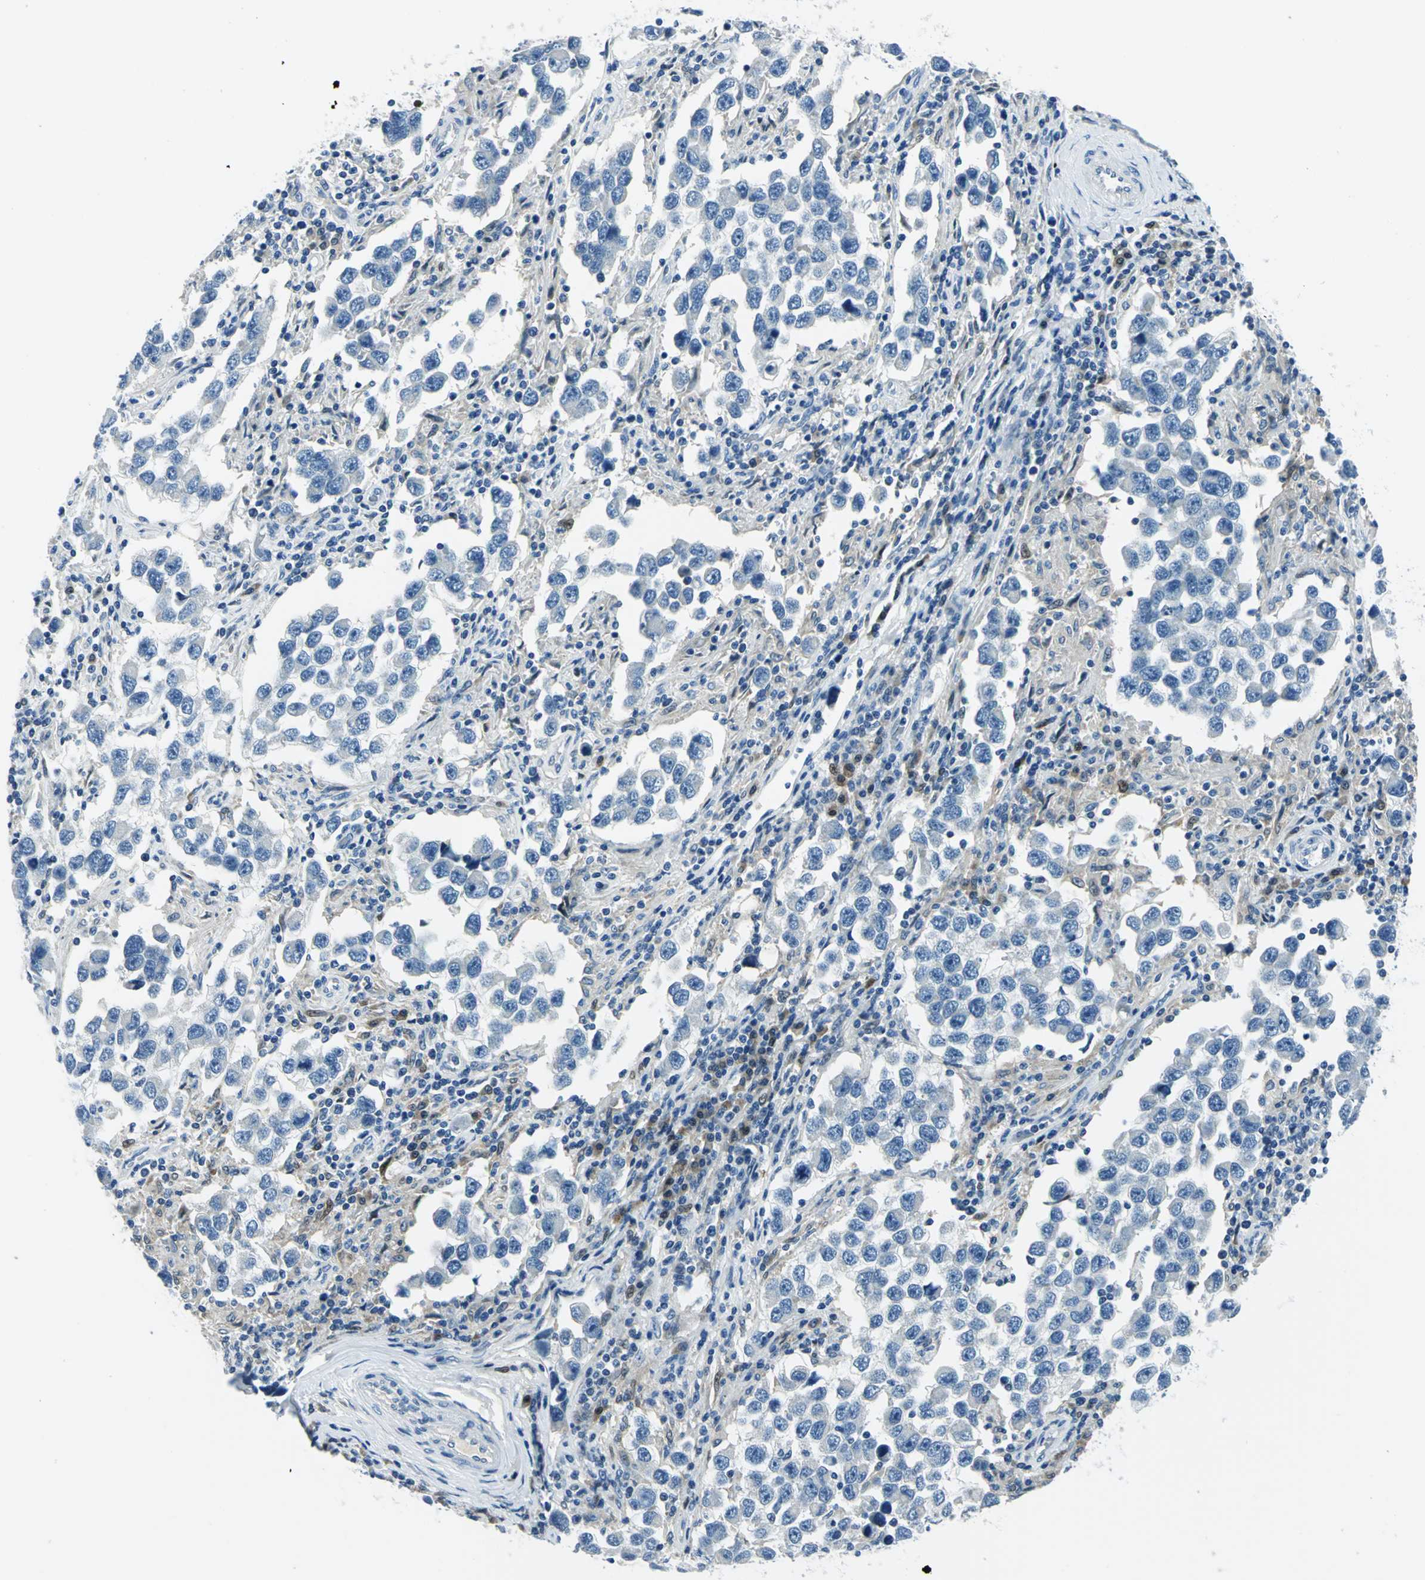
{"staining": {"intensity": "negative", "quantity": "none", "location": "none"}, "tissue": "testis cancer", "cell_type": "Tumor cells", "image_type": "cancer", "snomed": [{"axis": "morphology", "description": "Carcinoma, Embryonal, NOS"}, {"axis": "topography", "description": "Testis"}], "caption": "Protein analysis of testis cancer (embryonal carcinoma) displays no significant staining in tumor cells. Brightfield microscopy of IHC stained with DAB (brown) and hematoxylin (blue), captured at high magnification.", "gene": "AKR1A1", "patient": {"sex": "male", "age": 21}}